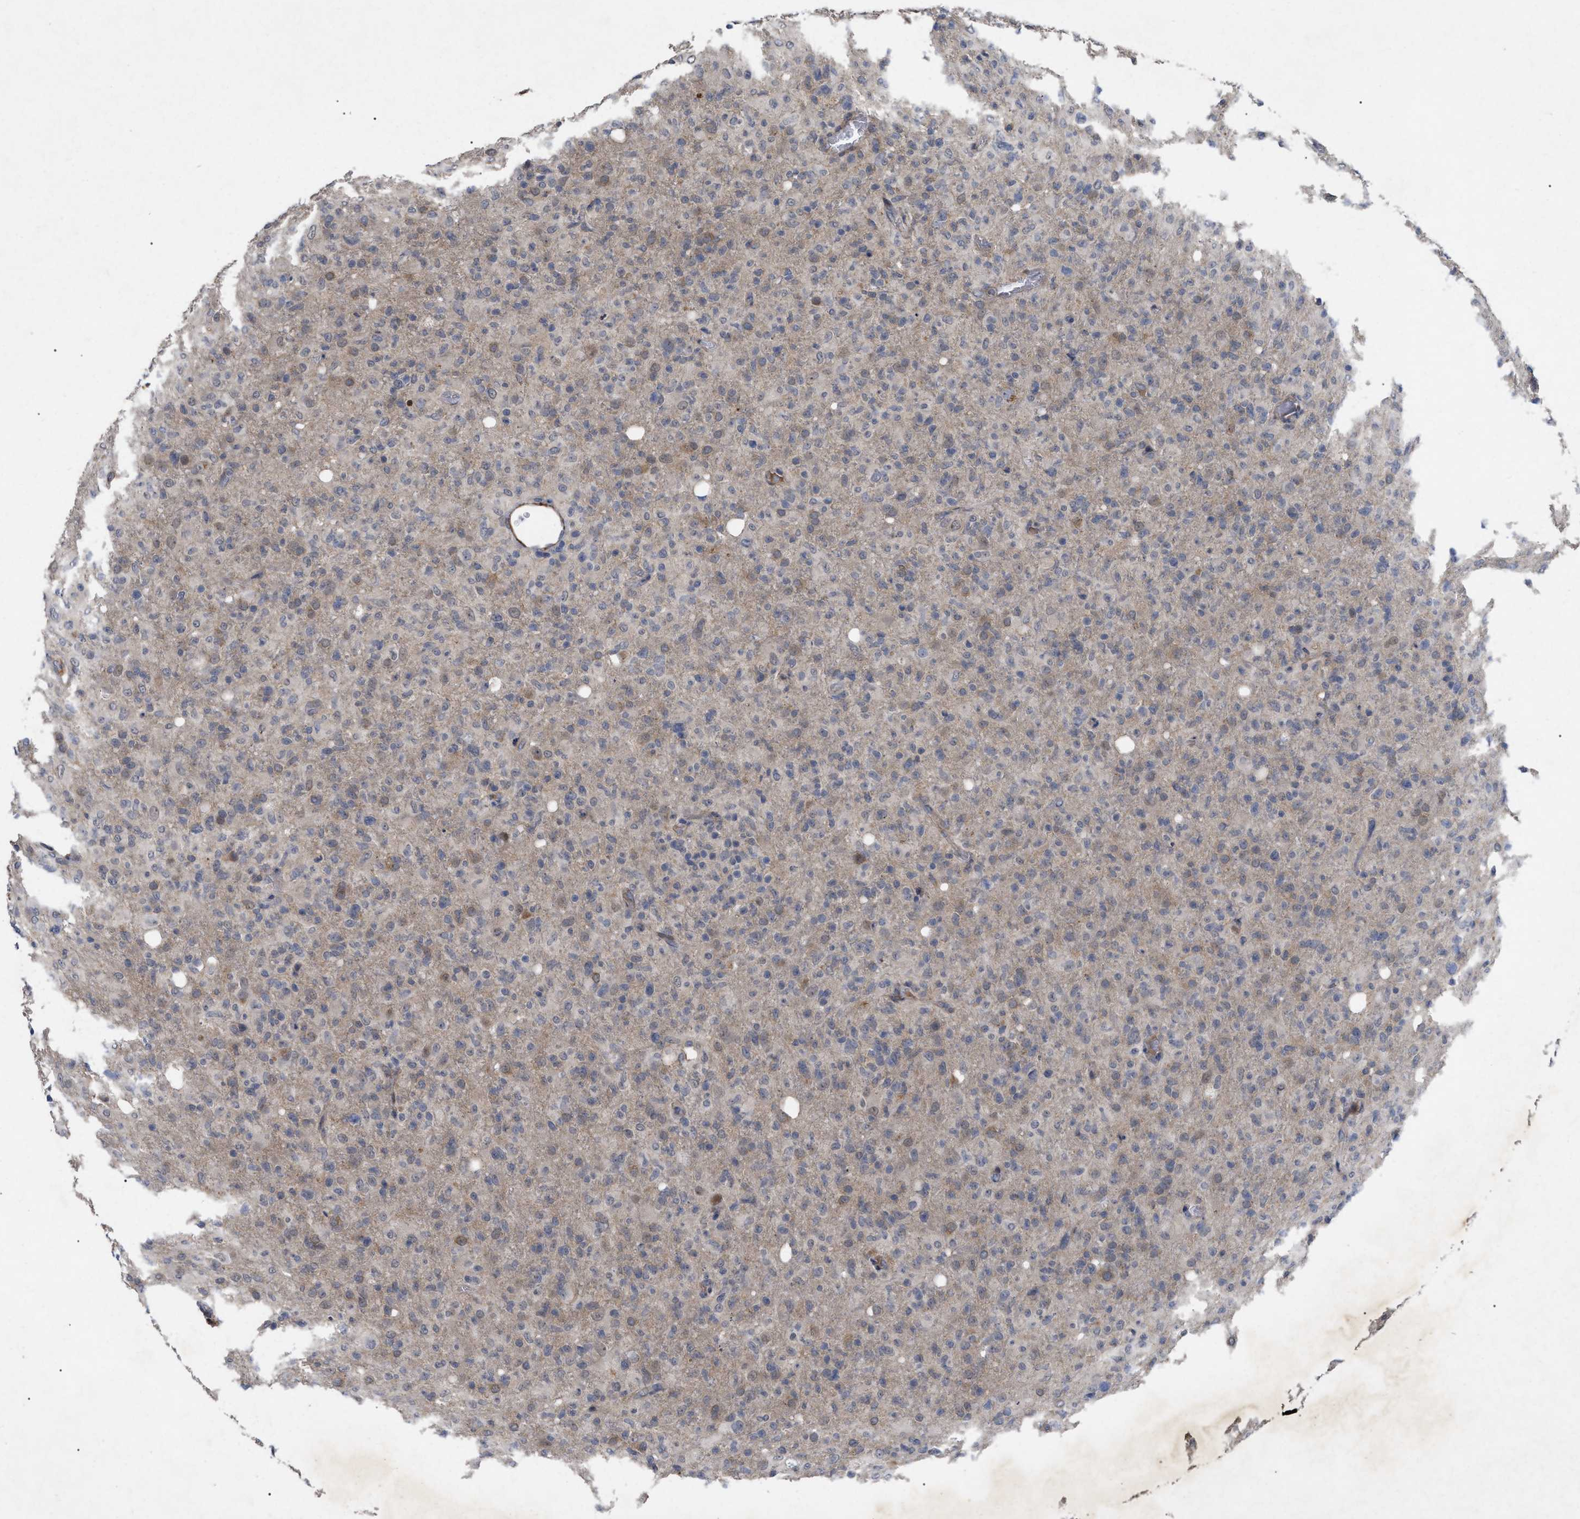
{"staining": {"intensity": "moderate", "quantity": "<25%", "location": "cytoplasmic/membranous"}, "tissue": "glioma", "cell_type": "Tumor cells", "image_type": "cancer", "snomed": [{"axis": "morphology", "description": "Glioma, malignant, High grade"}, {"axis": "topography", "description": "Brain"}], "caption": "Malignant glioma (high-grade) stained with immunohistochemistry (IHC) exhibits moderate cytoplasmic/membranous expression in about <25% of tumor cells.", "gene": "ST6GALNAC6", "patient": {"sex": "female", "age": 57}}